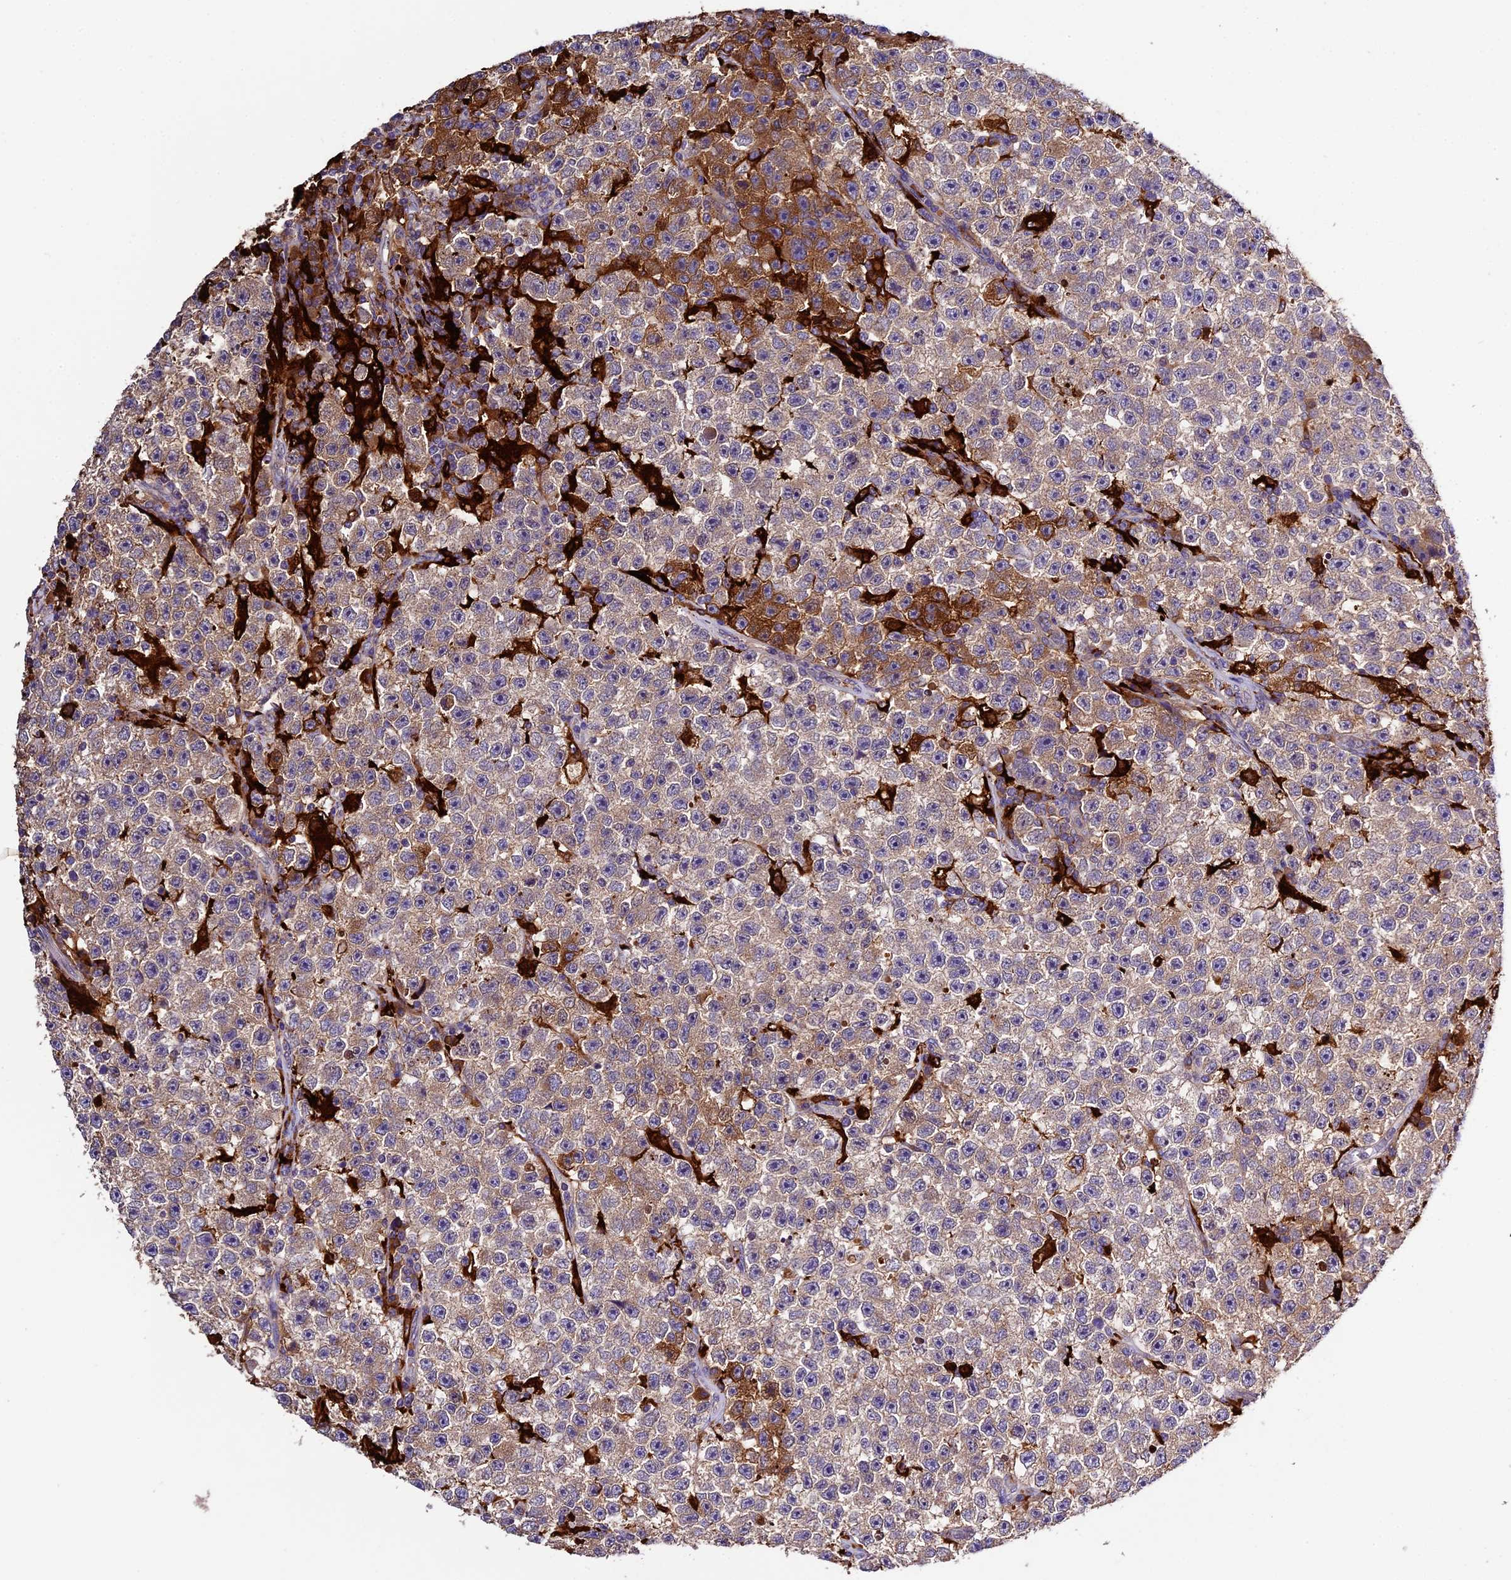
{"staining": {"intensity": "moderate", "quantity": "<25%", "location": "cytoplasmic/membranous"}, "tissue": "testis cancer", "cell_type": "Tumor cells", "image_type": "cancer", "snomed": [{"axis": "morphology", "description": "Seminoma, NOS"}, {"axis": "topography", "description": "Testis"}], "caption": "About <25% of tumor cells in human testis cancer (seminoma) demonstrate moderate cytoplasmic/membranous protein positivity as visualized by brown immunohistochemical staining.", "gene": "CILP2", "patient": {"sex": "male", "age": 22}}